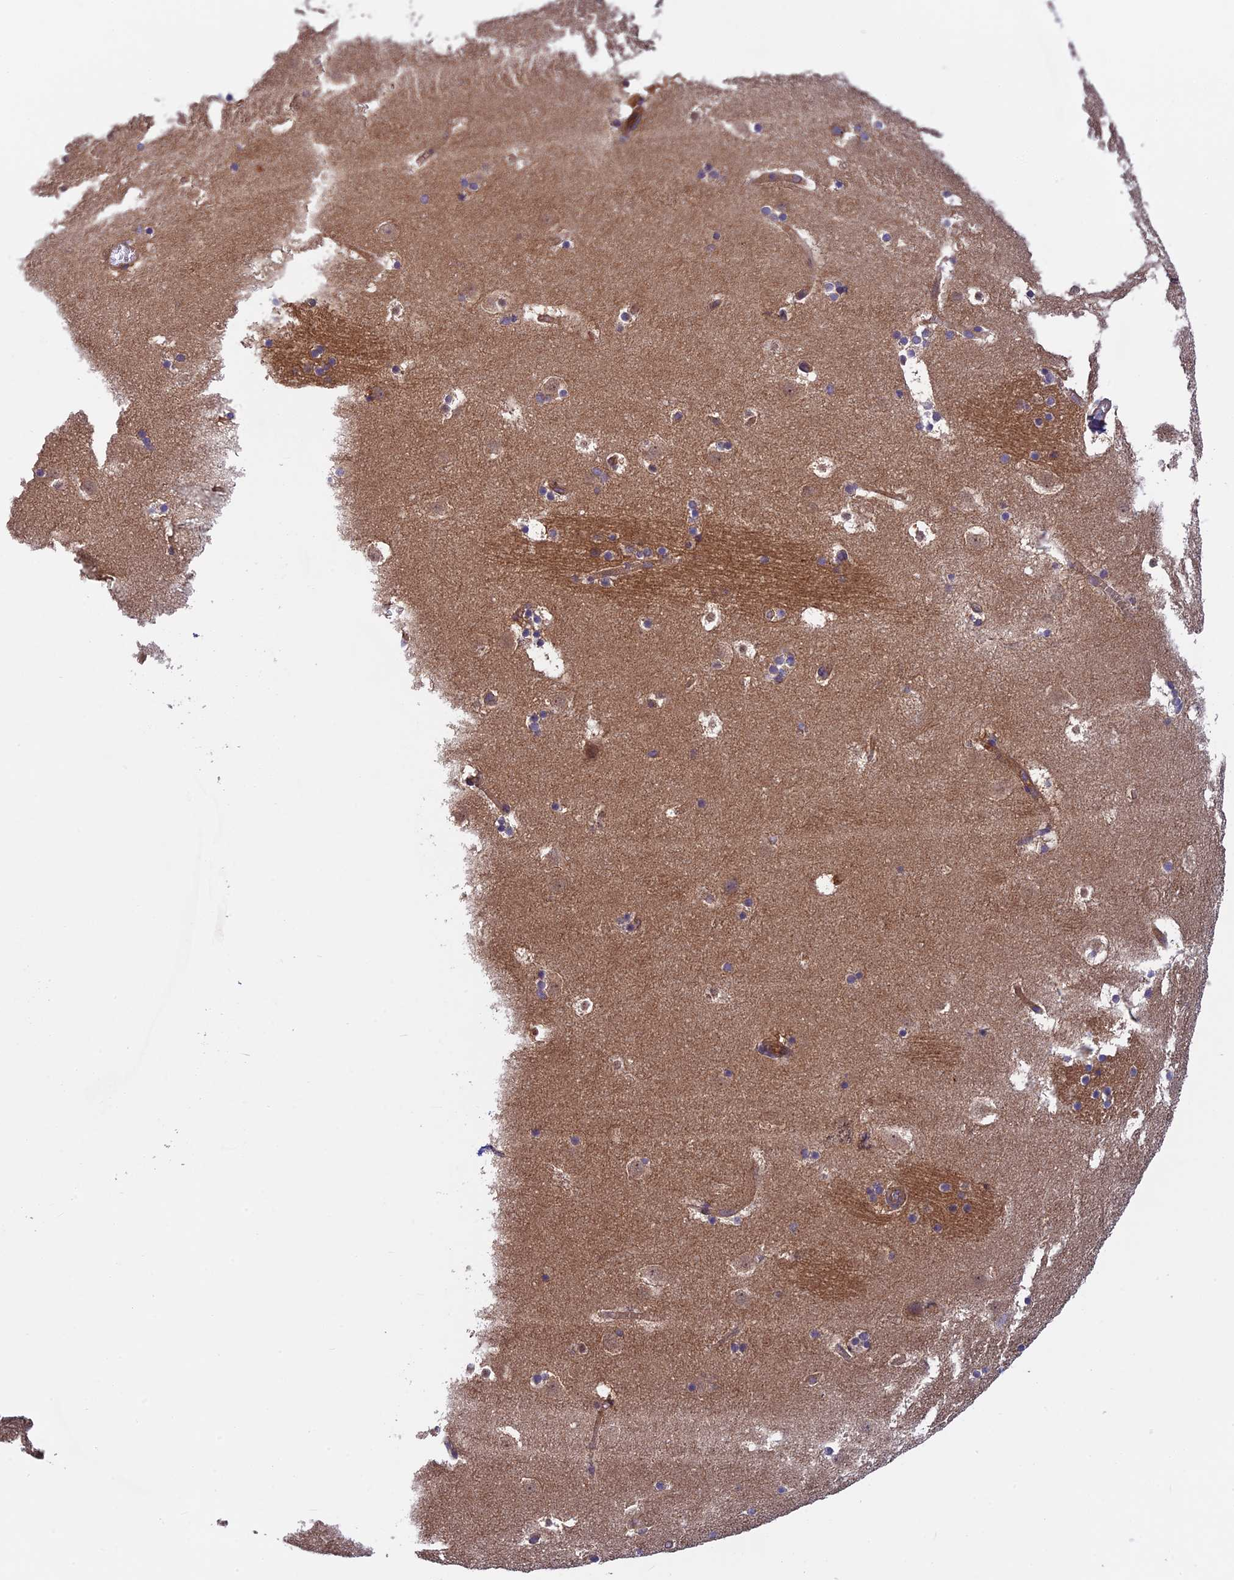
{"staining": {"intensity": "moderate", "quantity": "<25%", "location": "cytoplasmic/membranous"}, "tissue": "caudate", "cell_type": "Glial cells", "image_type": "normal", "snomed": [{"axis": "morphology", "description": "Normal tissue, NOS"}, {"axis": "topography", "description": "Lateral ventricle wall"}], "caption": "An IHC image of benign tissue is shown. Protein staining in brown shows moderate cytoplasmic/membranous positivity in caudate within glial cells.", "gene": "ADAMTS15", "patient": {"sex": "male", "age": 45}}